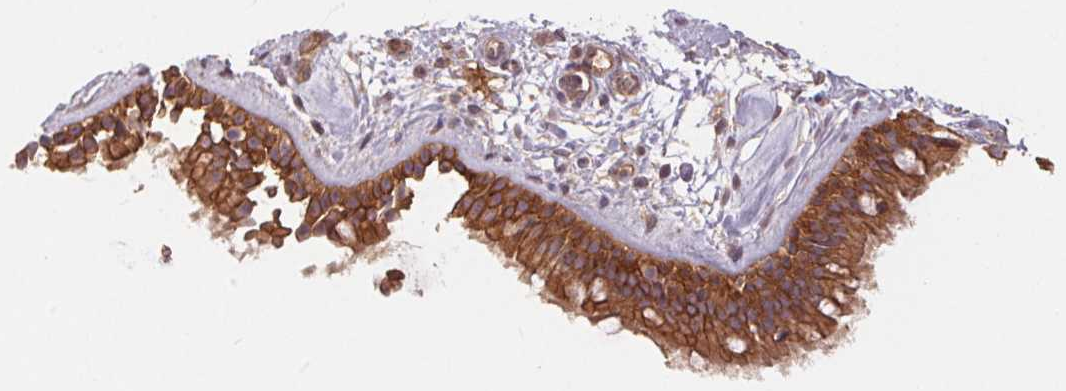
{"staining": {"intensity": "strong", "quantity": ">75%", "location": "cytoplasmic/membranous"}, "tissue": "nasopharynx", "cell_type": "Respiratory epithelial cells", "image_type": "normal", "snomed": [{"axis": "morphology", "description": "Normal tissue, NOS"}, {"axis": "topography", "description": "Nasopharynx"}], "caption": "Respiratory epithelial cells demonstrate high levels of strong cytoplasmic/membranous expression in about >75% of cells in normal human nasopharynx. Using DAB (3,3'-diaminobenzidine) (brown) and hematoxylin (blue) stains, captured at high magnification using brightfield microscopy.", "gene": "MAPKAPK2", "patient": {"sex": "female", "age": 70}}